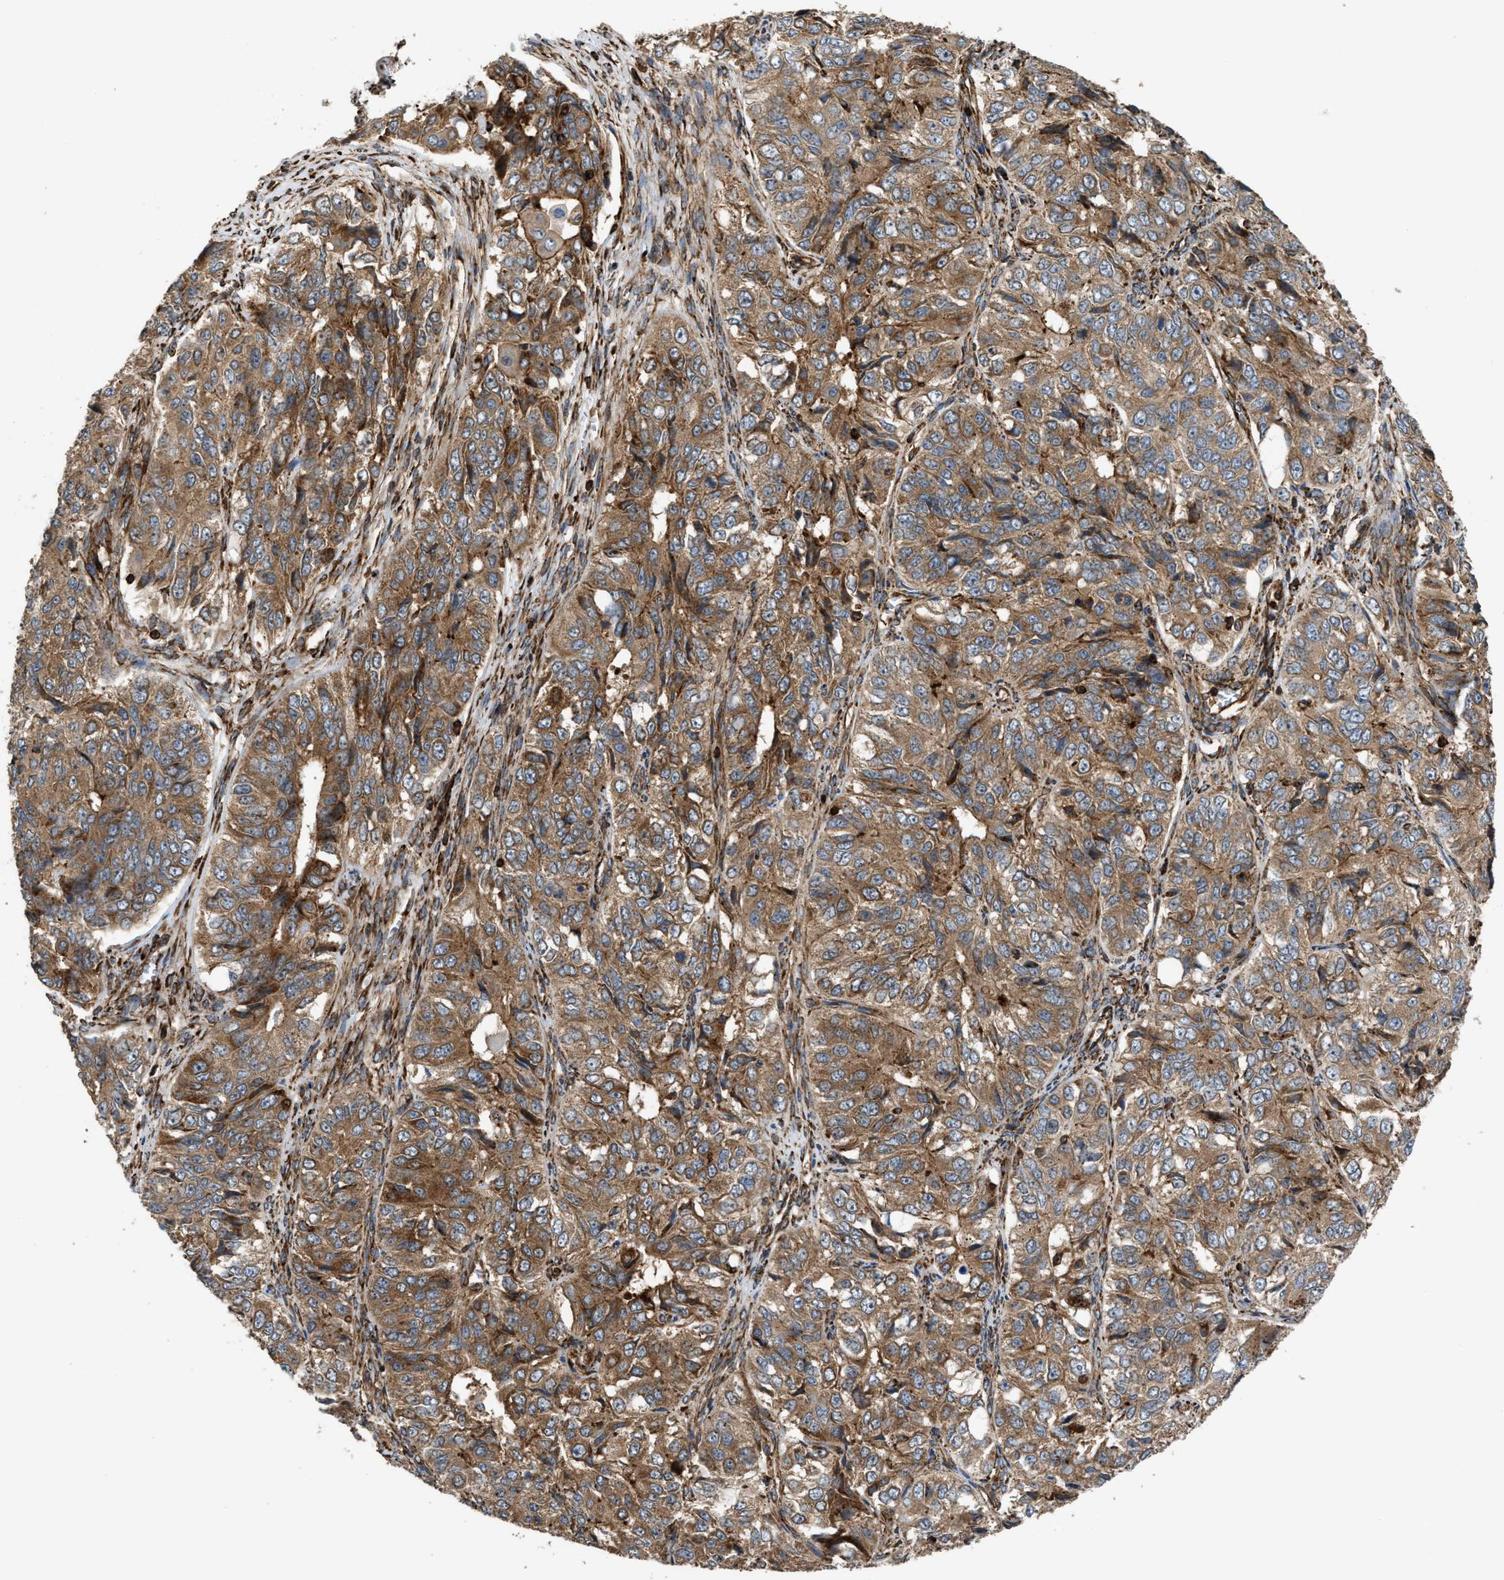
{"staining": {"intensity": "moderate", "quantity": ">75%", "location": "cytoplasmic/membranous"}, "tissue": "ovarian cancer", "cell_type": "Tumor cells", "image_type": "cancer", "snomed": [{"axis": "morphology", "description": "Carcinoma, endometroid"}, {"axis": "topography", "description": "Ovary"}], "caption": "Tumor cells show moderate cytoplasmic/membranous positivity in about >75% of cells in ovarian endometroid carcinoma.", "gene": "EGLN1", "patient": {"sex": "female", "age": 51}}